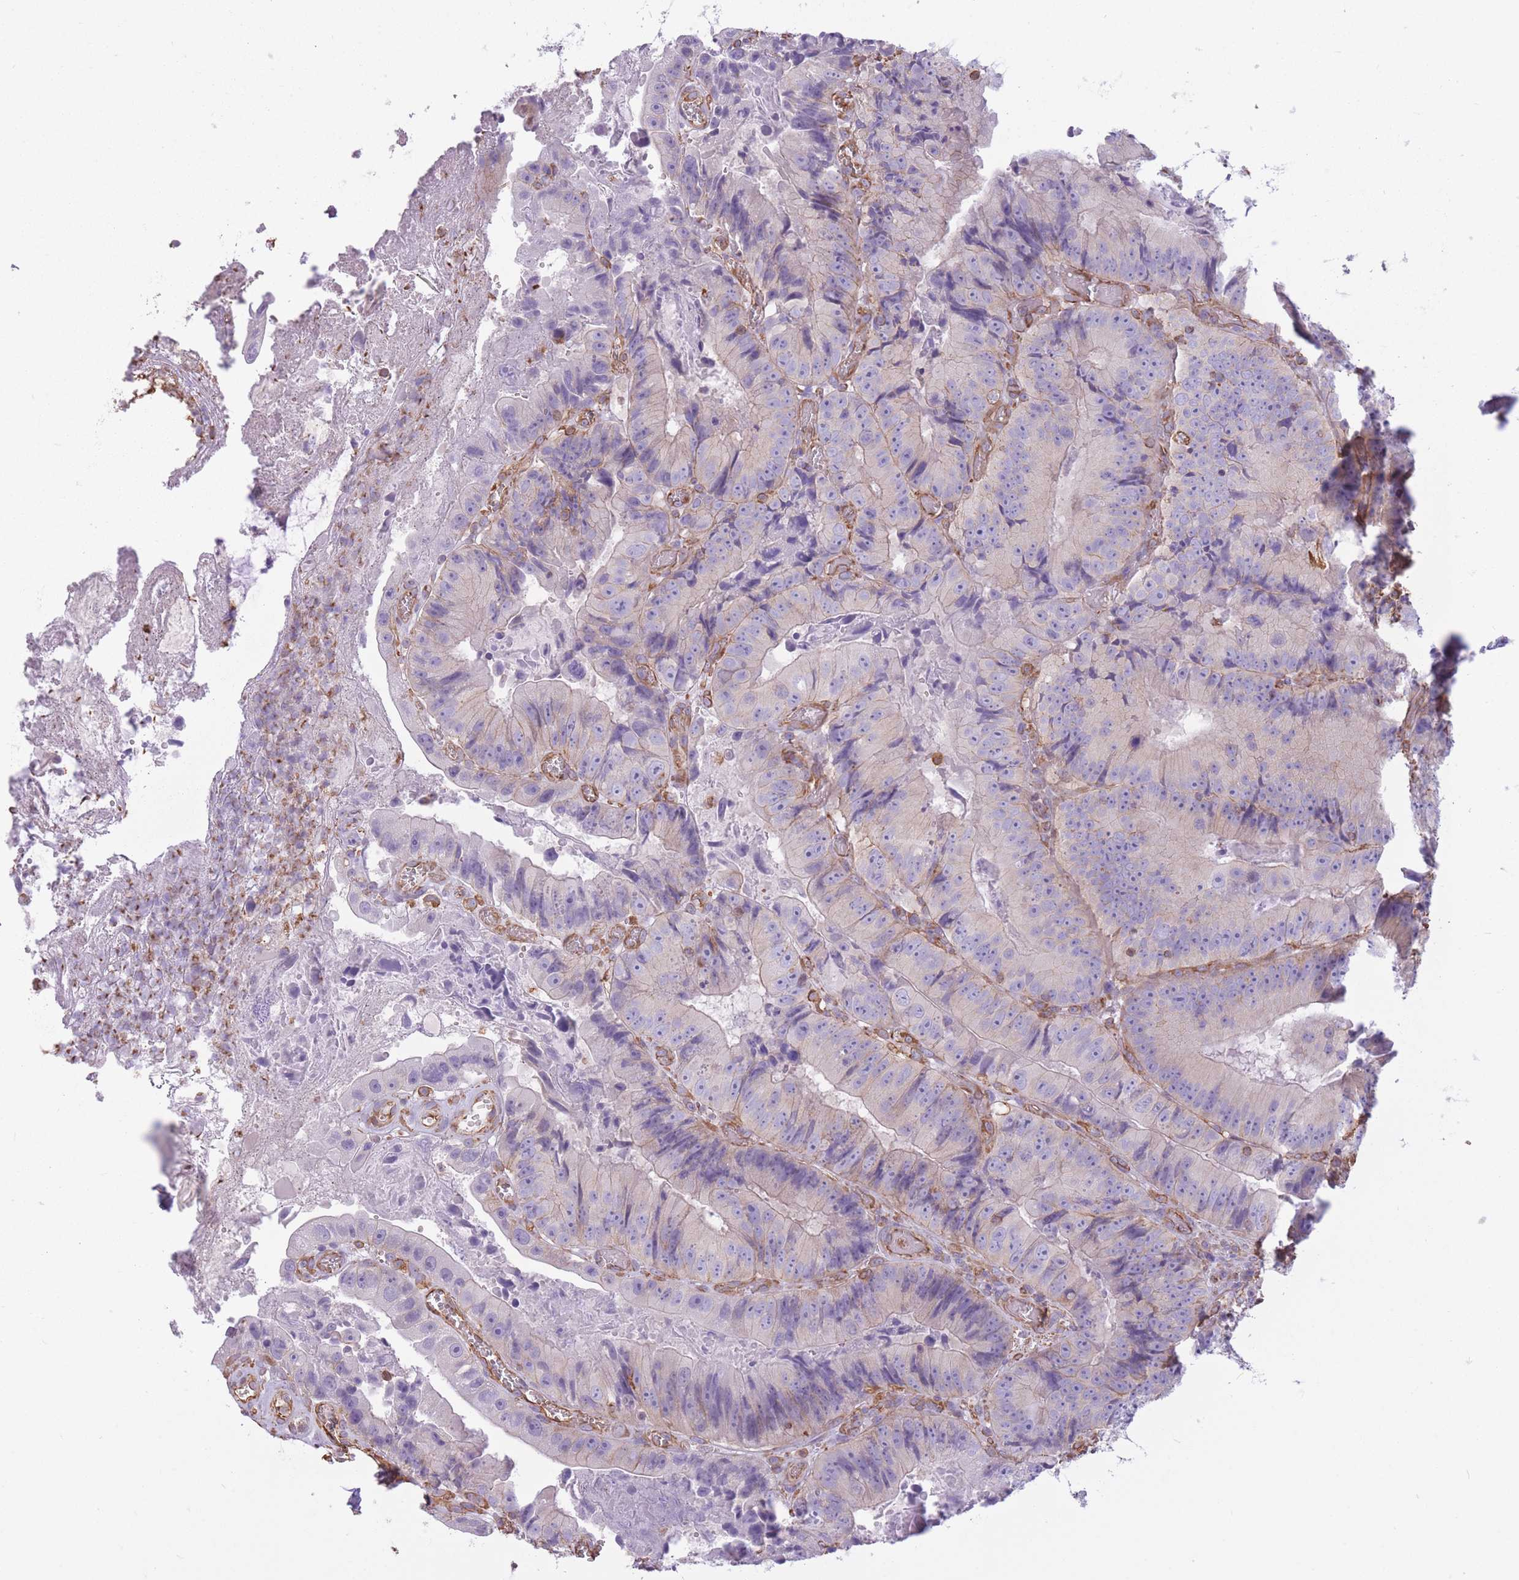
{"staining": {"intensity": "weak", "quantity": "<25%", "location": "cytoplasmic/membranous"}, "tissue": "colorectal cancer", "cell_type": "Tumor cells", "image_type": "cancer", "snomed": [{"axis": "morphology", "description": "Adenocarcinoma, NOS"}, {"axis": "topography", "description": "Colon"}], "caption": "Immunohistochemistry micrograph of adenocarcinoma (colorectal) stained for a protein (brown), which exhibits no expression in tumor cells.", "gene": "ADD1", "patient": {"sex": "female", "age": 86}}